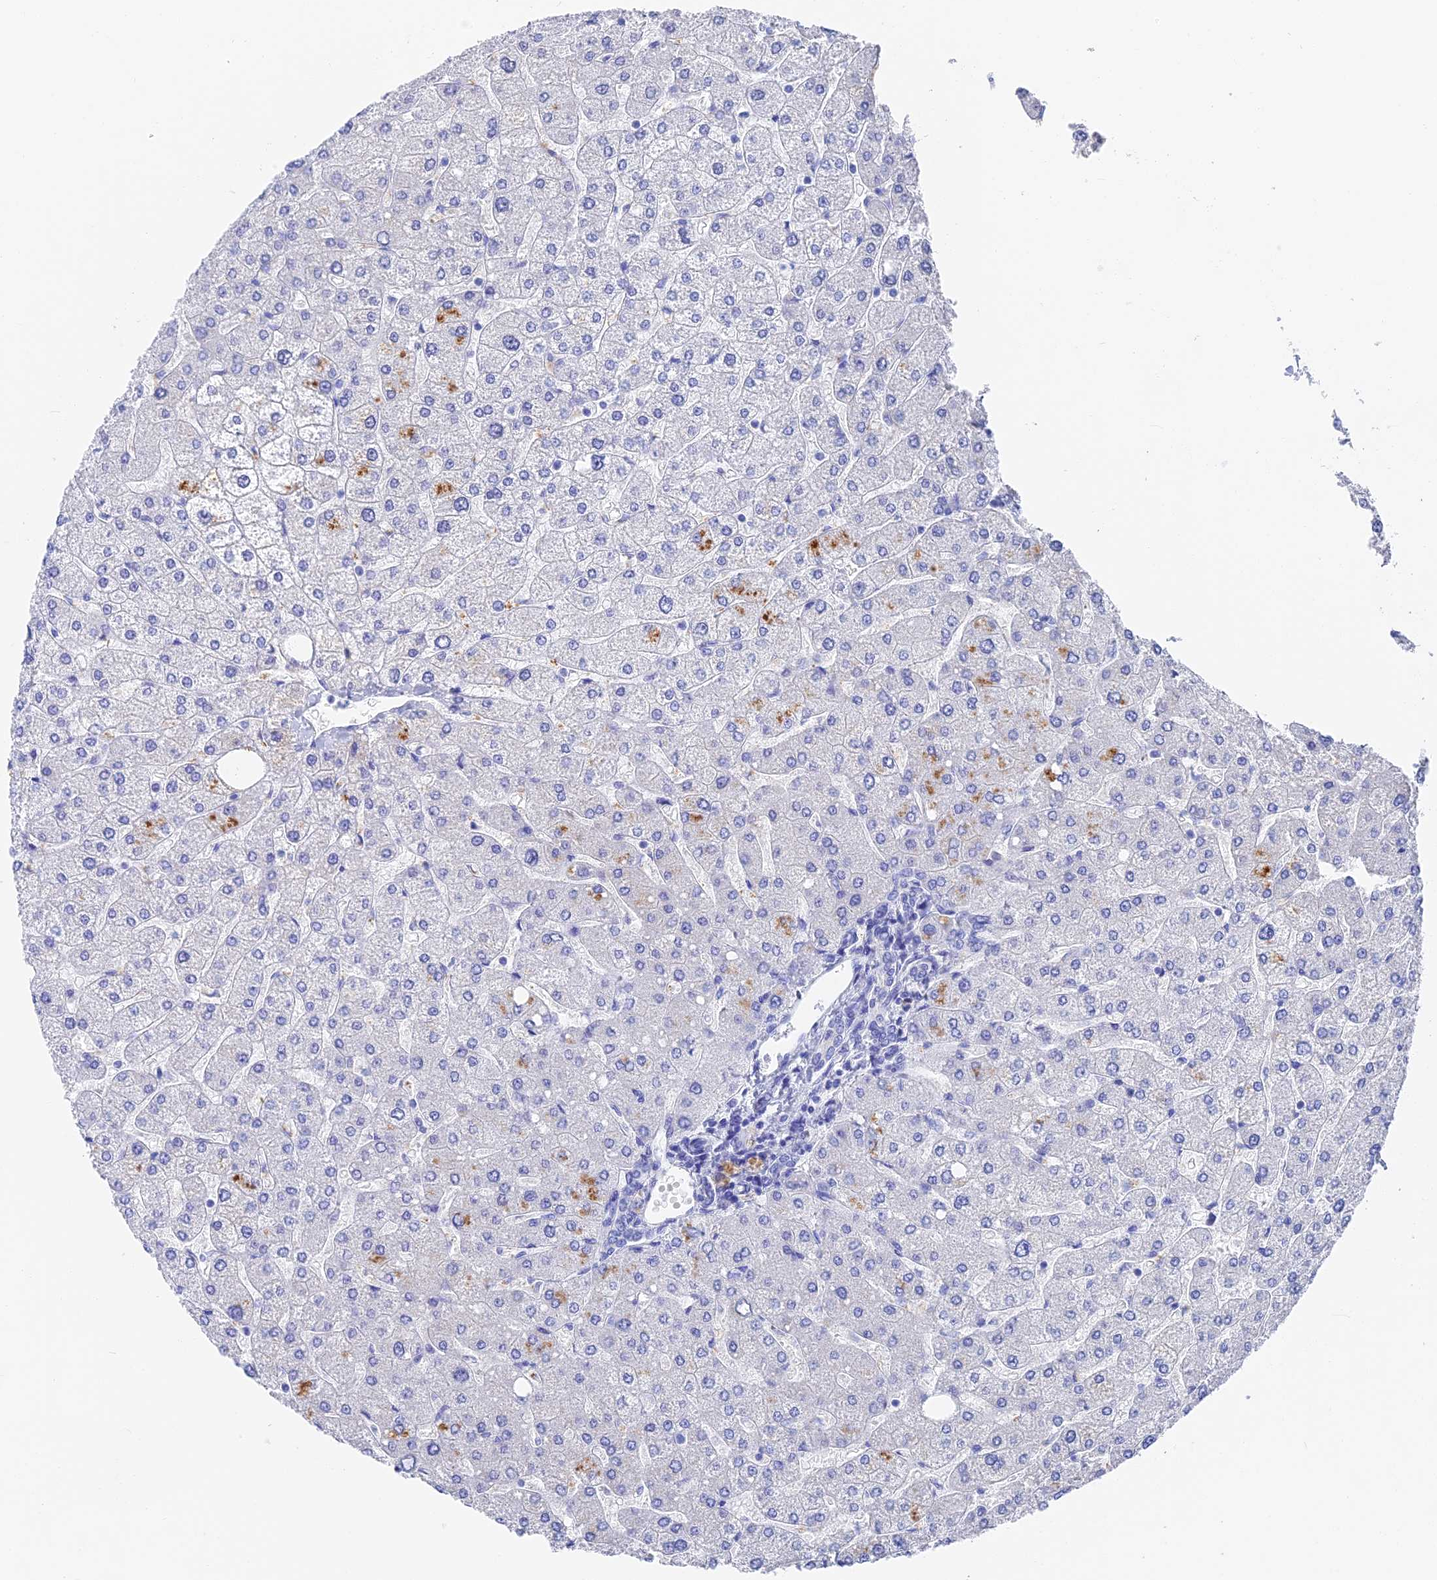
{"staining": {"intensity": "negative", "quantity": "none", "location": "none"}, "tissue": "liver", "cell_type": "Cholangiocytes", "image_type": "normal", "snomed": [{"axis": "morphology", "description": "Normal tissue, NOS"}, {"axis": "topography", "description": "Liver"}], "caption": "Immunohistochemical staining of normal human liver displays no significant expression in cholangiocytes. (IHC, brightfield microscopy, high magnification).", "gene": "VPS33B", "patient": {"sex": "male", "age": 55}}